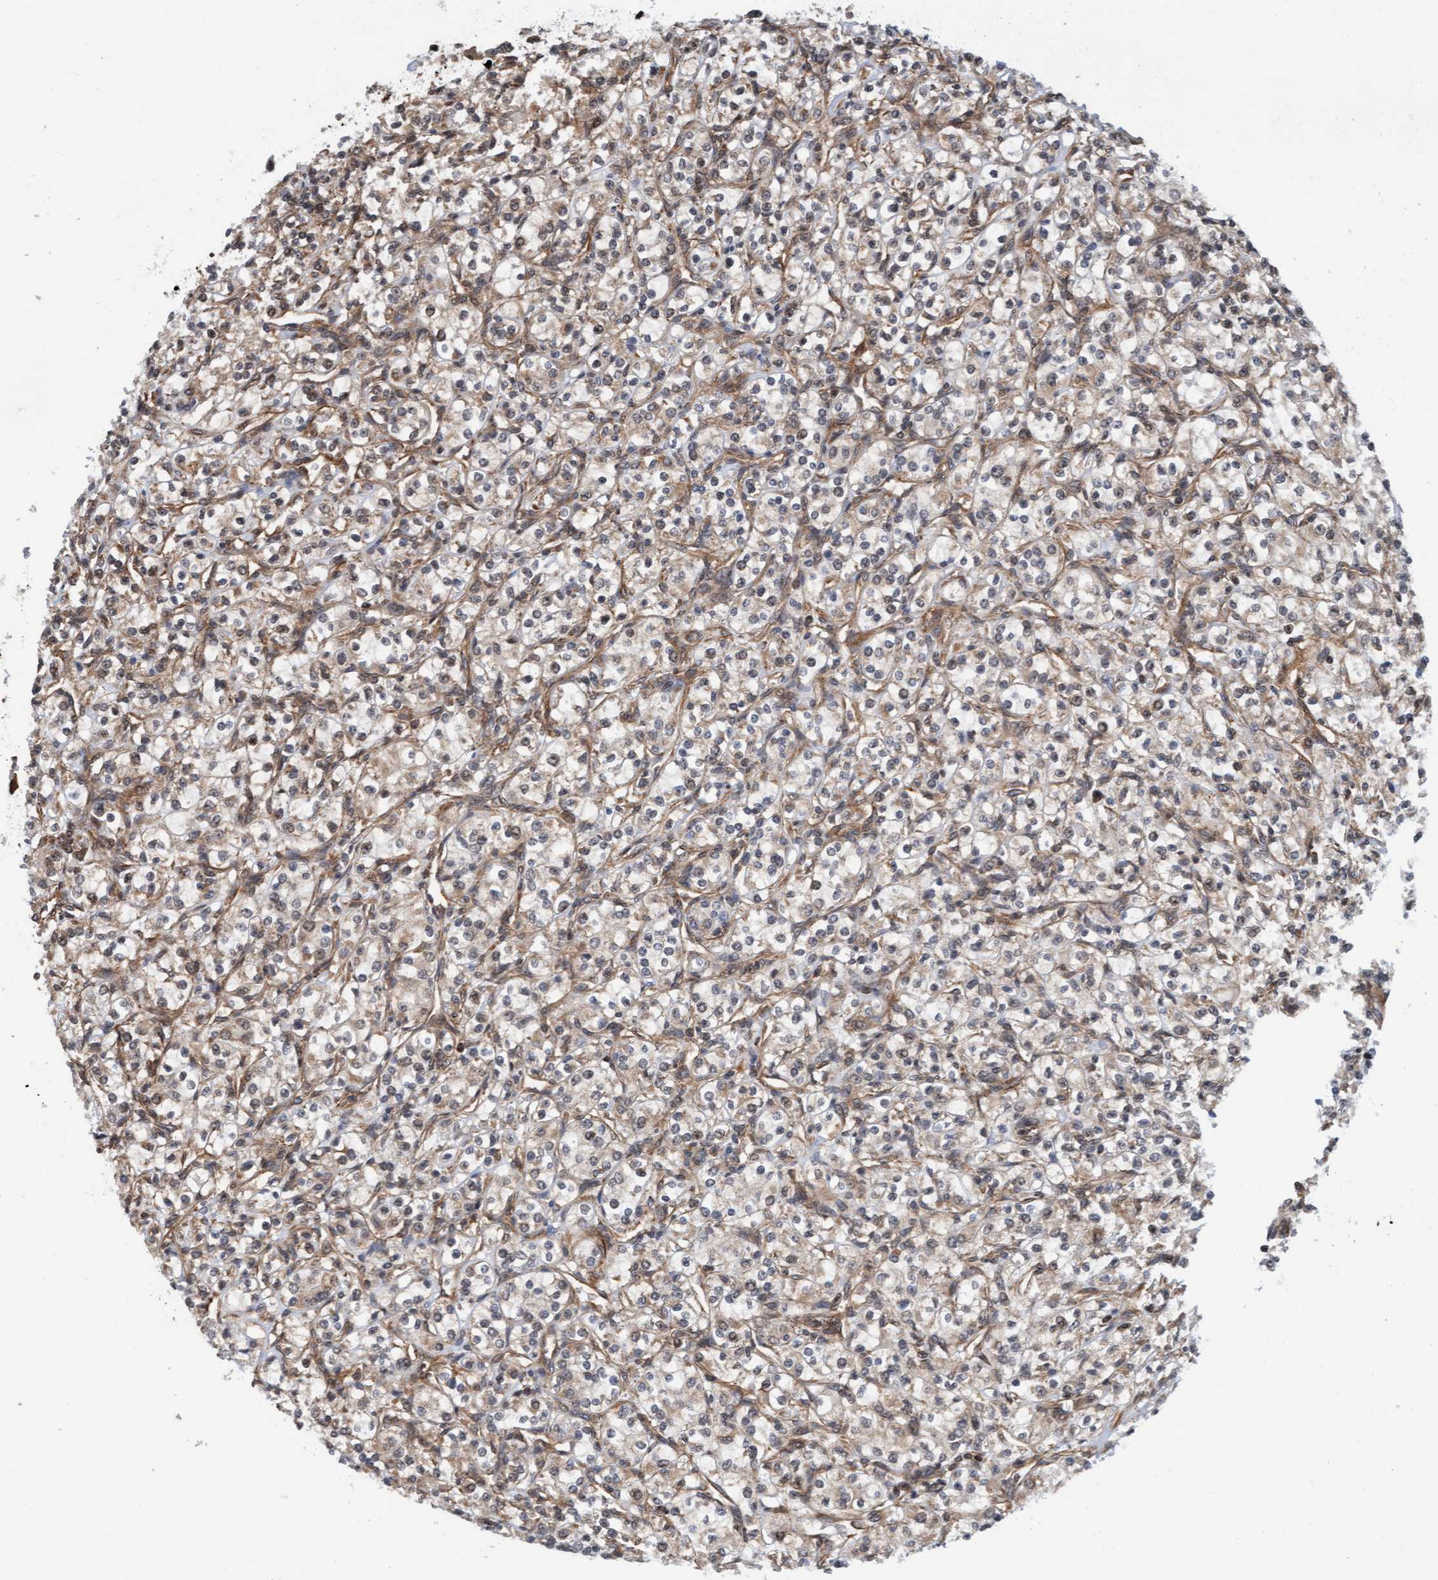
{"staining": {"intensity": "weak", "quantity": "25%-75%", "location": "cytoplasmic/membranous"}, "tissue": "renal cancer", "cell_type": "Tumor cells", "image_type": "cancer", "snomed": [{"axis": "morphology", "description": "Adenocarcinoma, NOS"}, {"axis": "topography", "description": "Kidney"}], "caption": "Protein expression analysis of human renal adenocarcinoma reveals weak cytoplasmic/membranous positivity in about 25%-75% of tumor cells.", "gene": "STXBP4", "patient": {"sex": "male", "age": 77}}